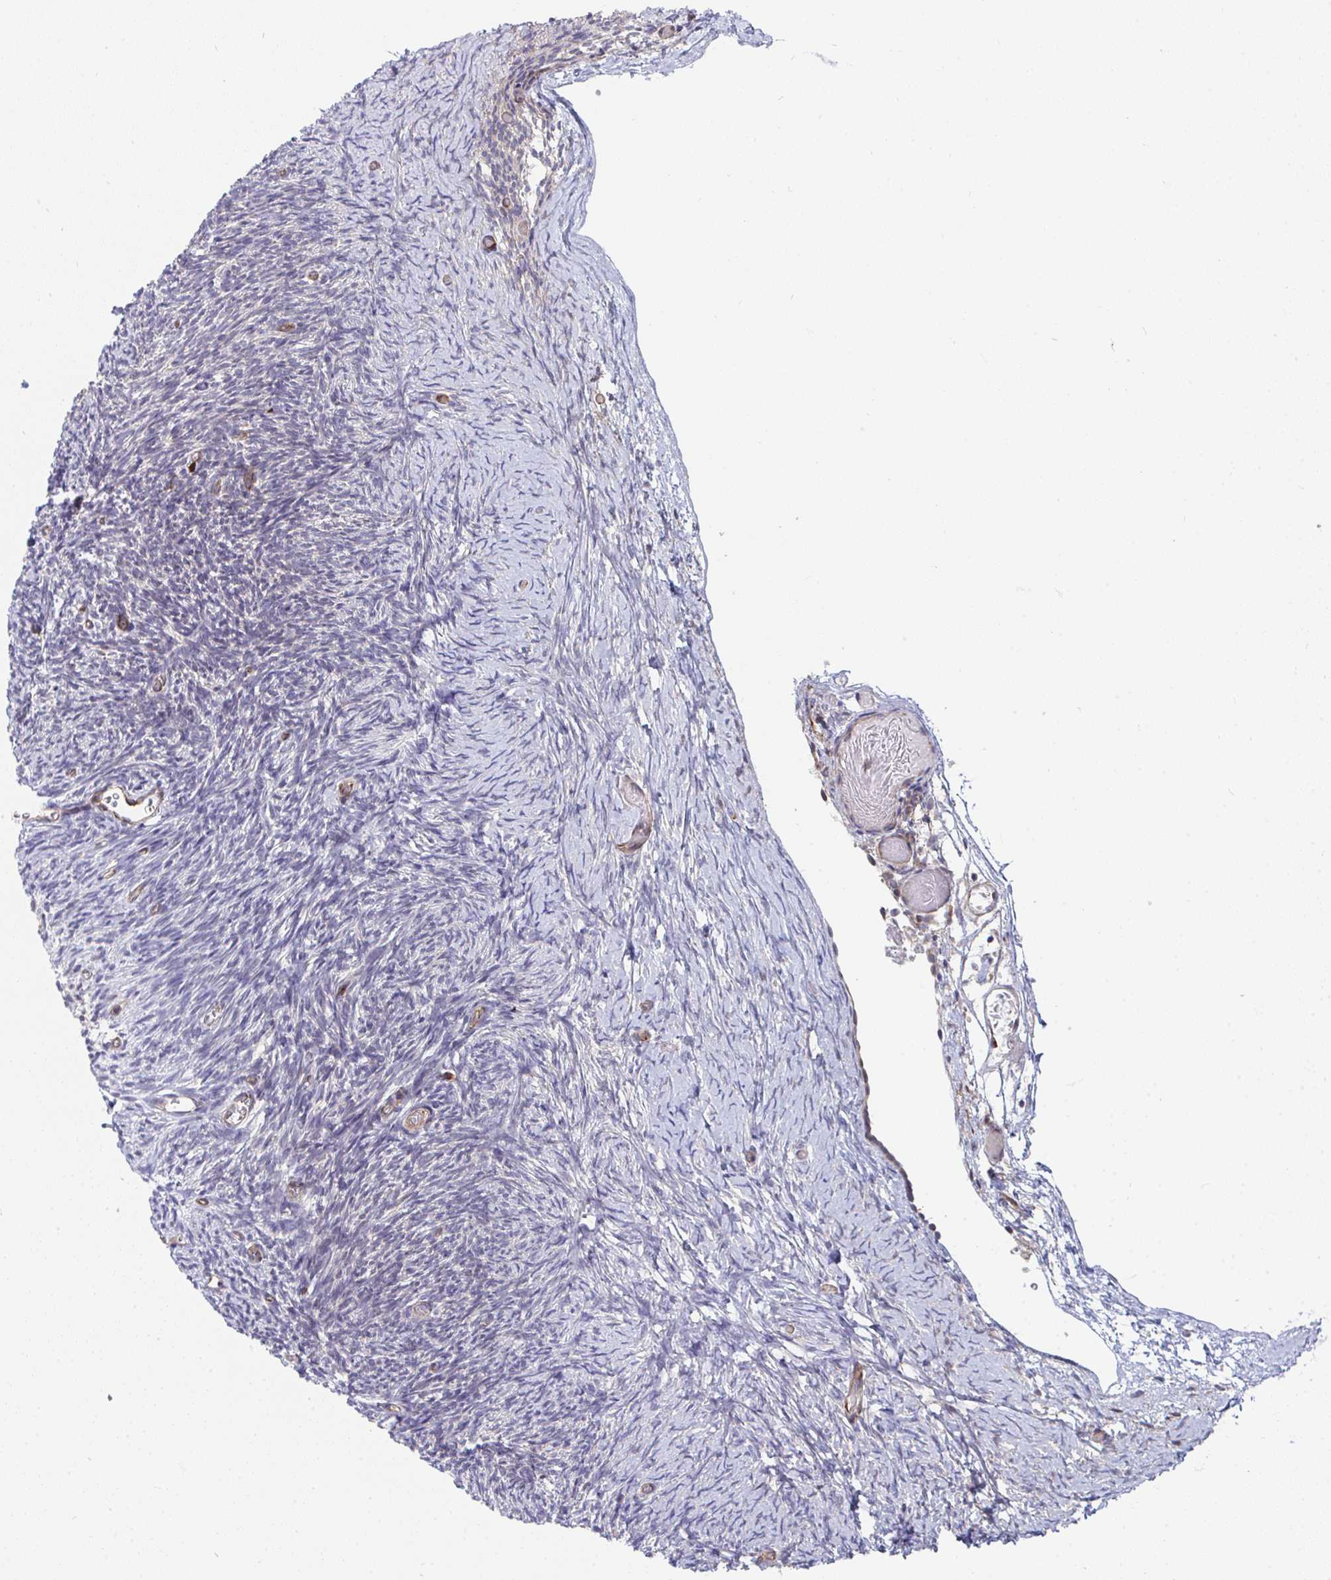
{"staining": {"intensity": "moderate", "quantity": ">75%", "location": "cytoplasmic/membranous"}, "tissue": "ovary", "cell_type": "Follicle cells", "image_type": "normal", "snomed": [{"axis": "morphology", "description": "Normal tissue, NOS"}, {"axis": "topography", "description": "Ovary"}], "caption": "Ovary stained with DAB (3,3'-diaminobenzidine) IHC shows medium levels of moderate cytoplasmic/membranous staining in approximately >75% of follicle cells.", "gene": "EIF1AD", "patient": {"sex": "female", "age": 39}}